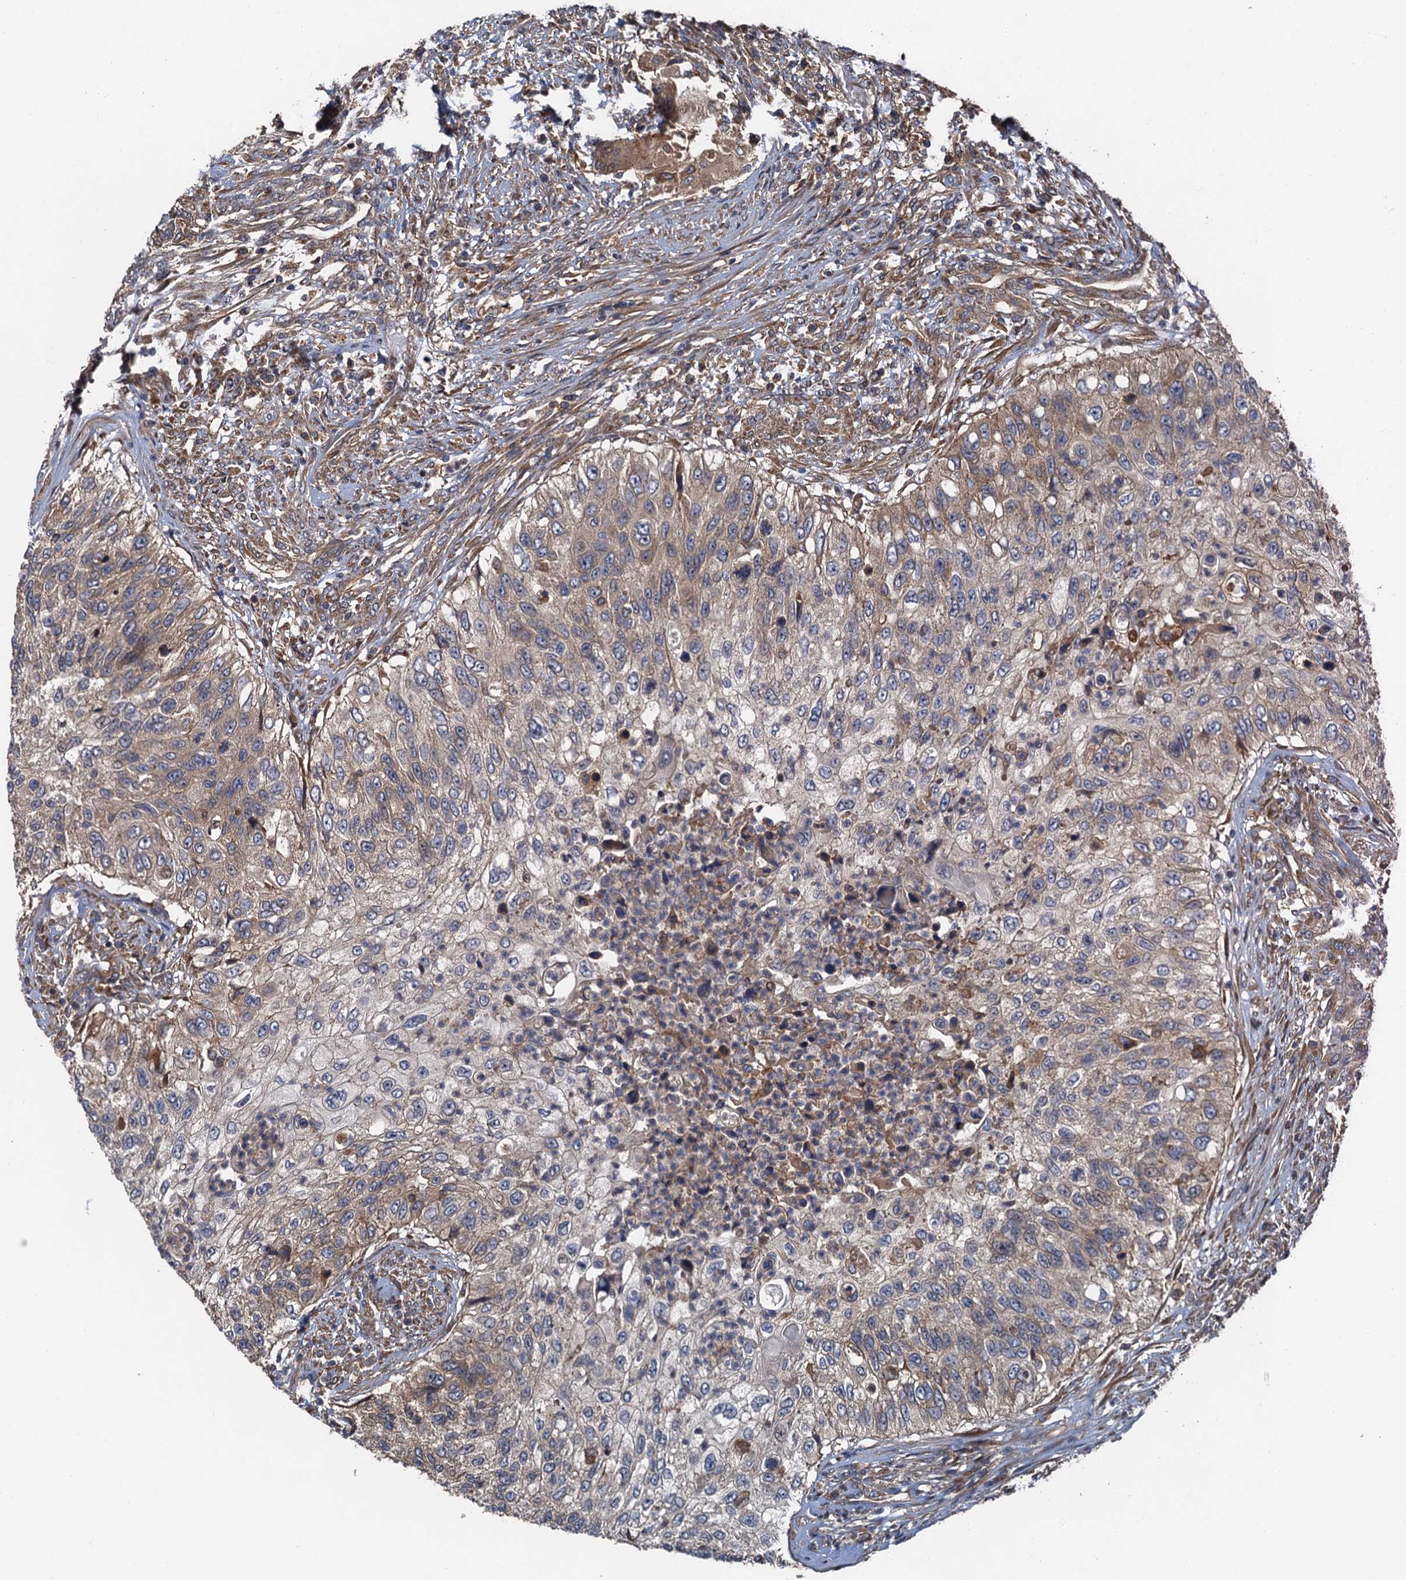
{"staining": {"intensity": "weak", "quantity": "25%-75%", "location": "cytoplasmic/membranous"}, "tissue": "urothelial cancer", "cell_type": "Tumor cells", "image_type": "cancer", "snomed": [{"axis": "morphology", "description": "Urothelial carcinoma, High grade"}, {"axis": "topography", "description": "Urinary bladder"}], "caption": "The image shows staining of urothelial cancer, revealing weak cytoplasmic/membranous protein staining (brown color) within tumor cells.", "gene": "COG3", "patient": {"sex": "female", "age": 60}}